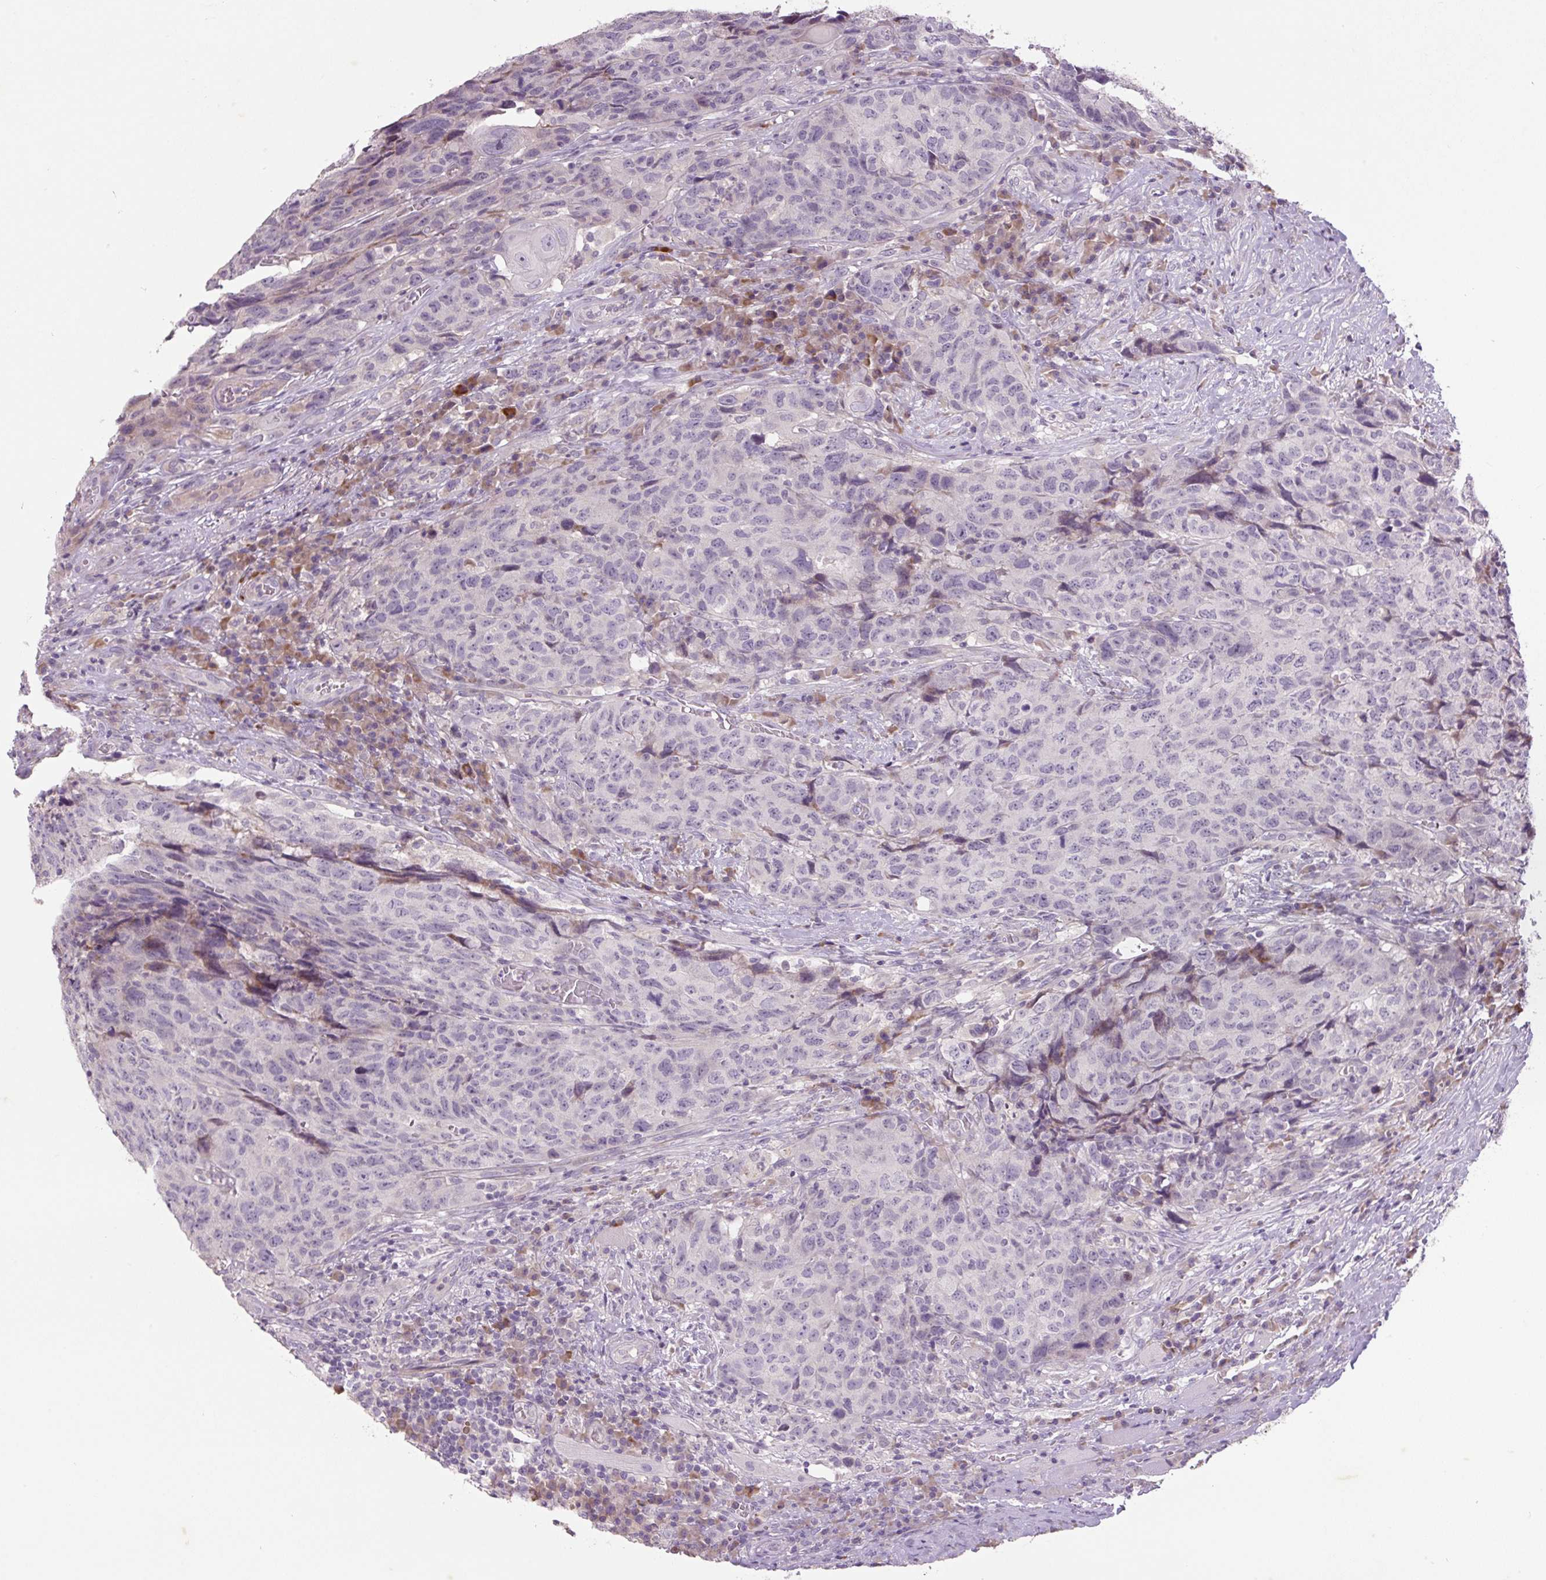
{"staining": {"intensity": "negative", "quantity": "none", "location": "none"}, "tissue": "head and neck cancer", "cell_type": "Tumor cells", "image_type": "cancer", "snomed": [{"axis": "morphology", "description": "Squamous cell carcinoma, NOS"}, {"axis": "topography", "description": "Head-Neck"}], "caption": "High magnification brightfield microscopy of head and neck squamous cell carcinoma stained with DAB (3,3'-diaminobenzidine) (brown) and counterstained with hematoxylin (blue): tumor cells show no significant staining.", "gene": "TMEM100", "patient": {"sex": "male", "age": 66}}